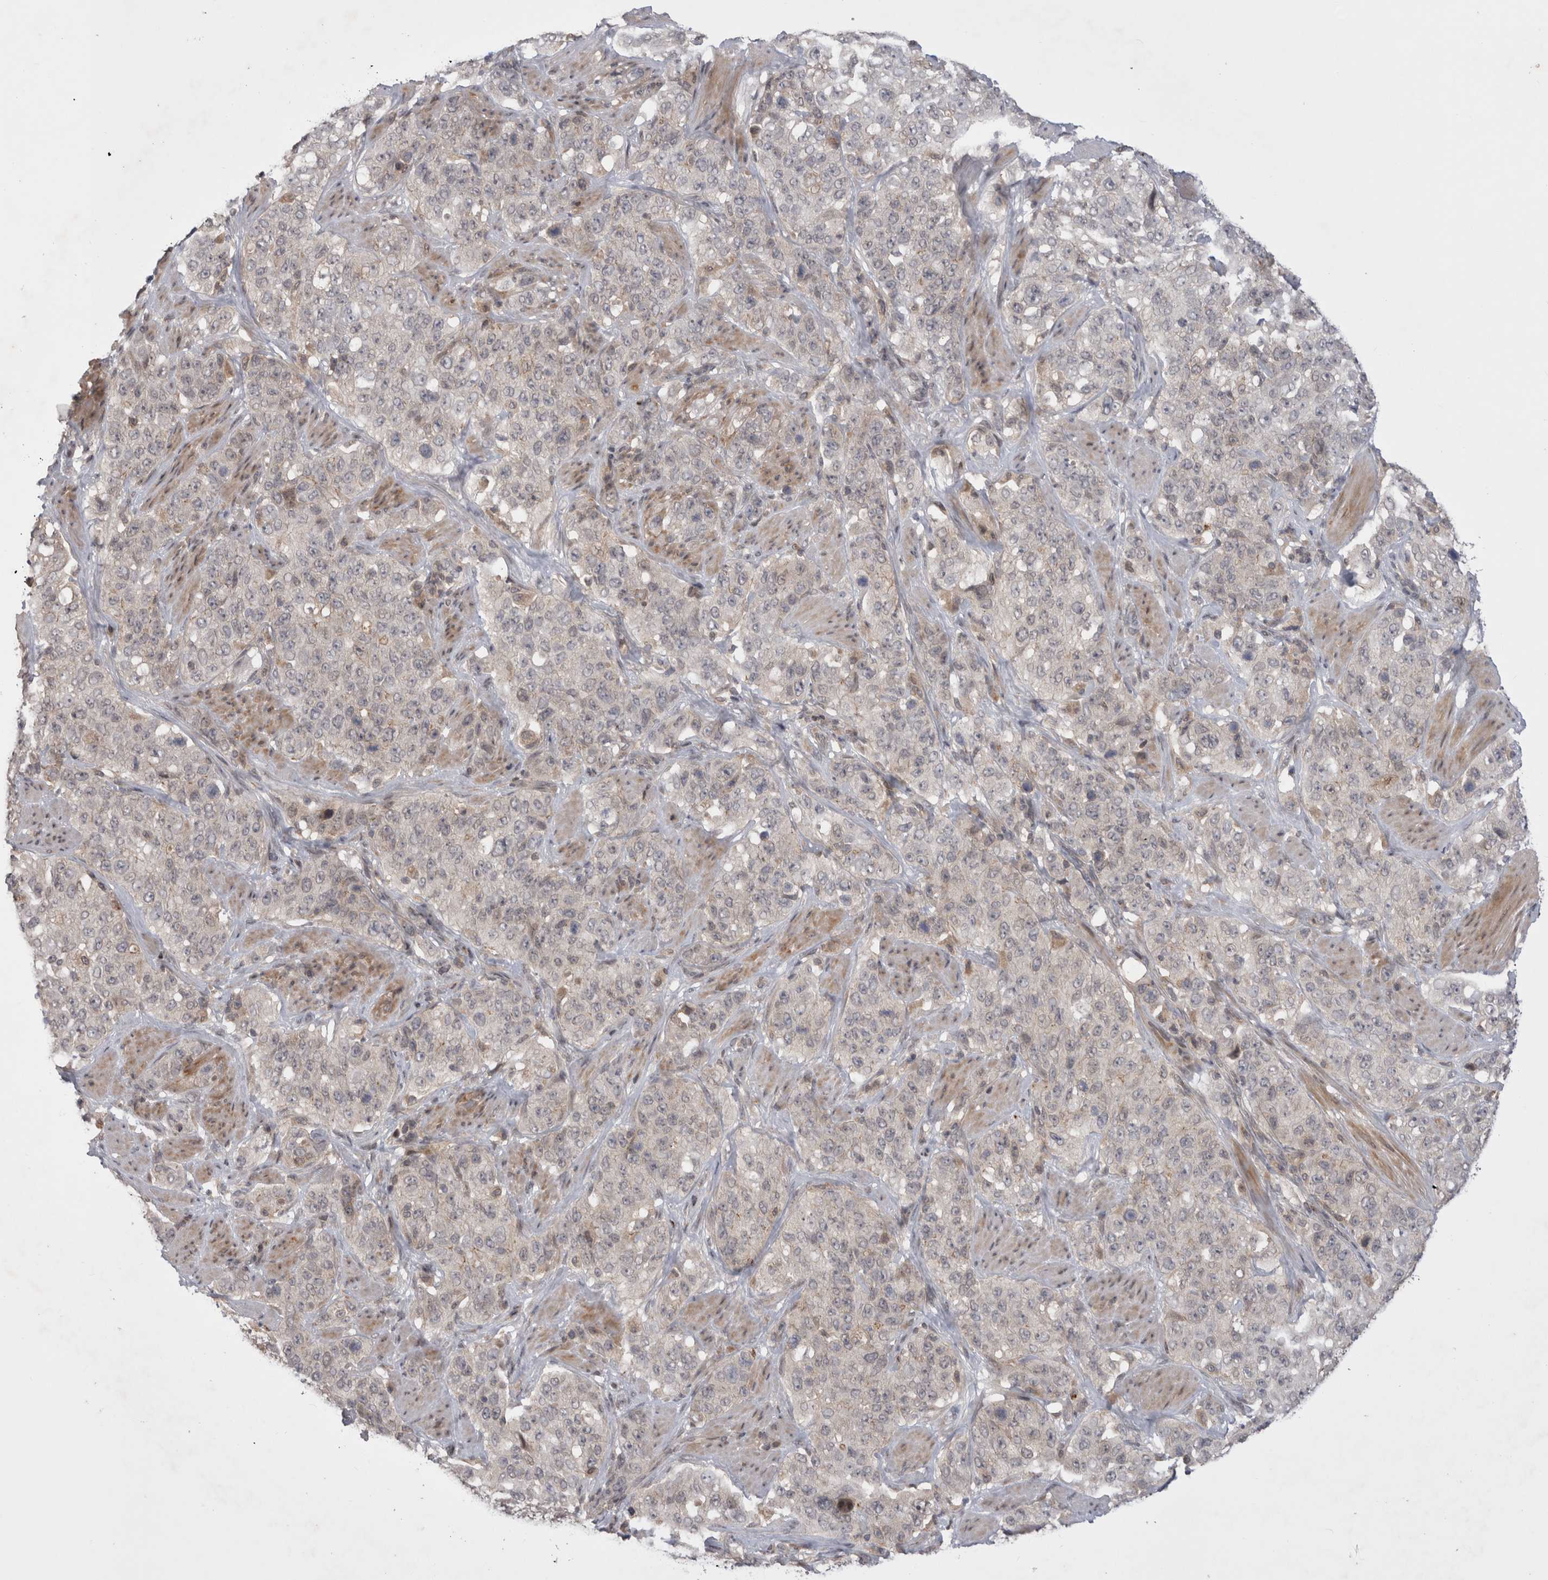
{"staining": {"intensity": "negative", "quantity": "none", "location": "none"}, "tissue": "stomach cancer", "cell_type": "Tumor cells", "image_type": "cancer", "snomed": [{"axis": "morphology", "description": "Adenocarcinoma, NOS"}, {"axis": "topography", "description": "Stomach"}], "caption": "Immunohistochemical staining of human stomach cancer exhibits no significant staining in tumor cells.", "gene": "PLEKHM1", "patient": {"sex": "male", "age": 48}}